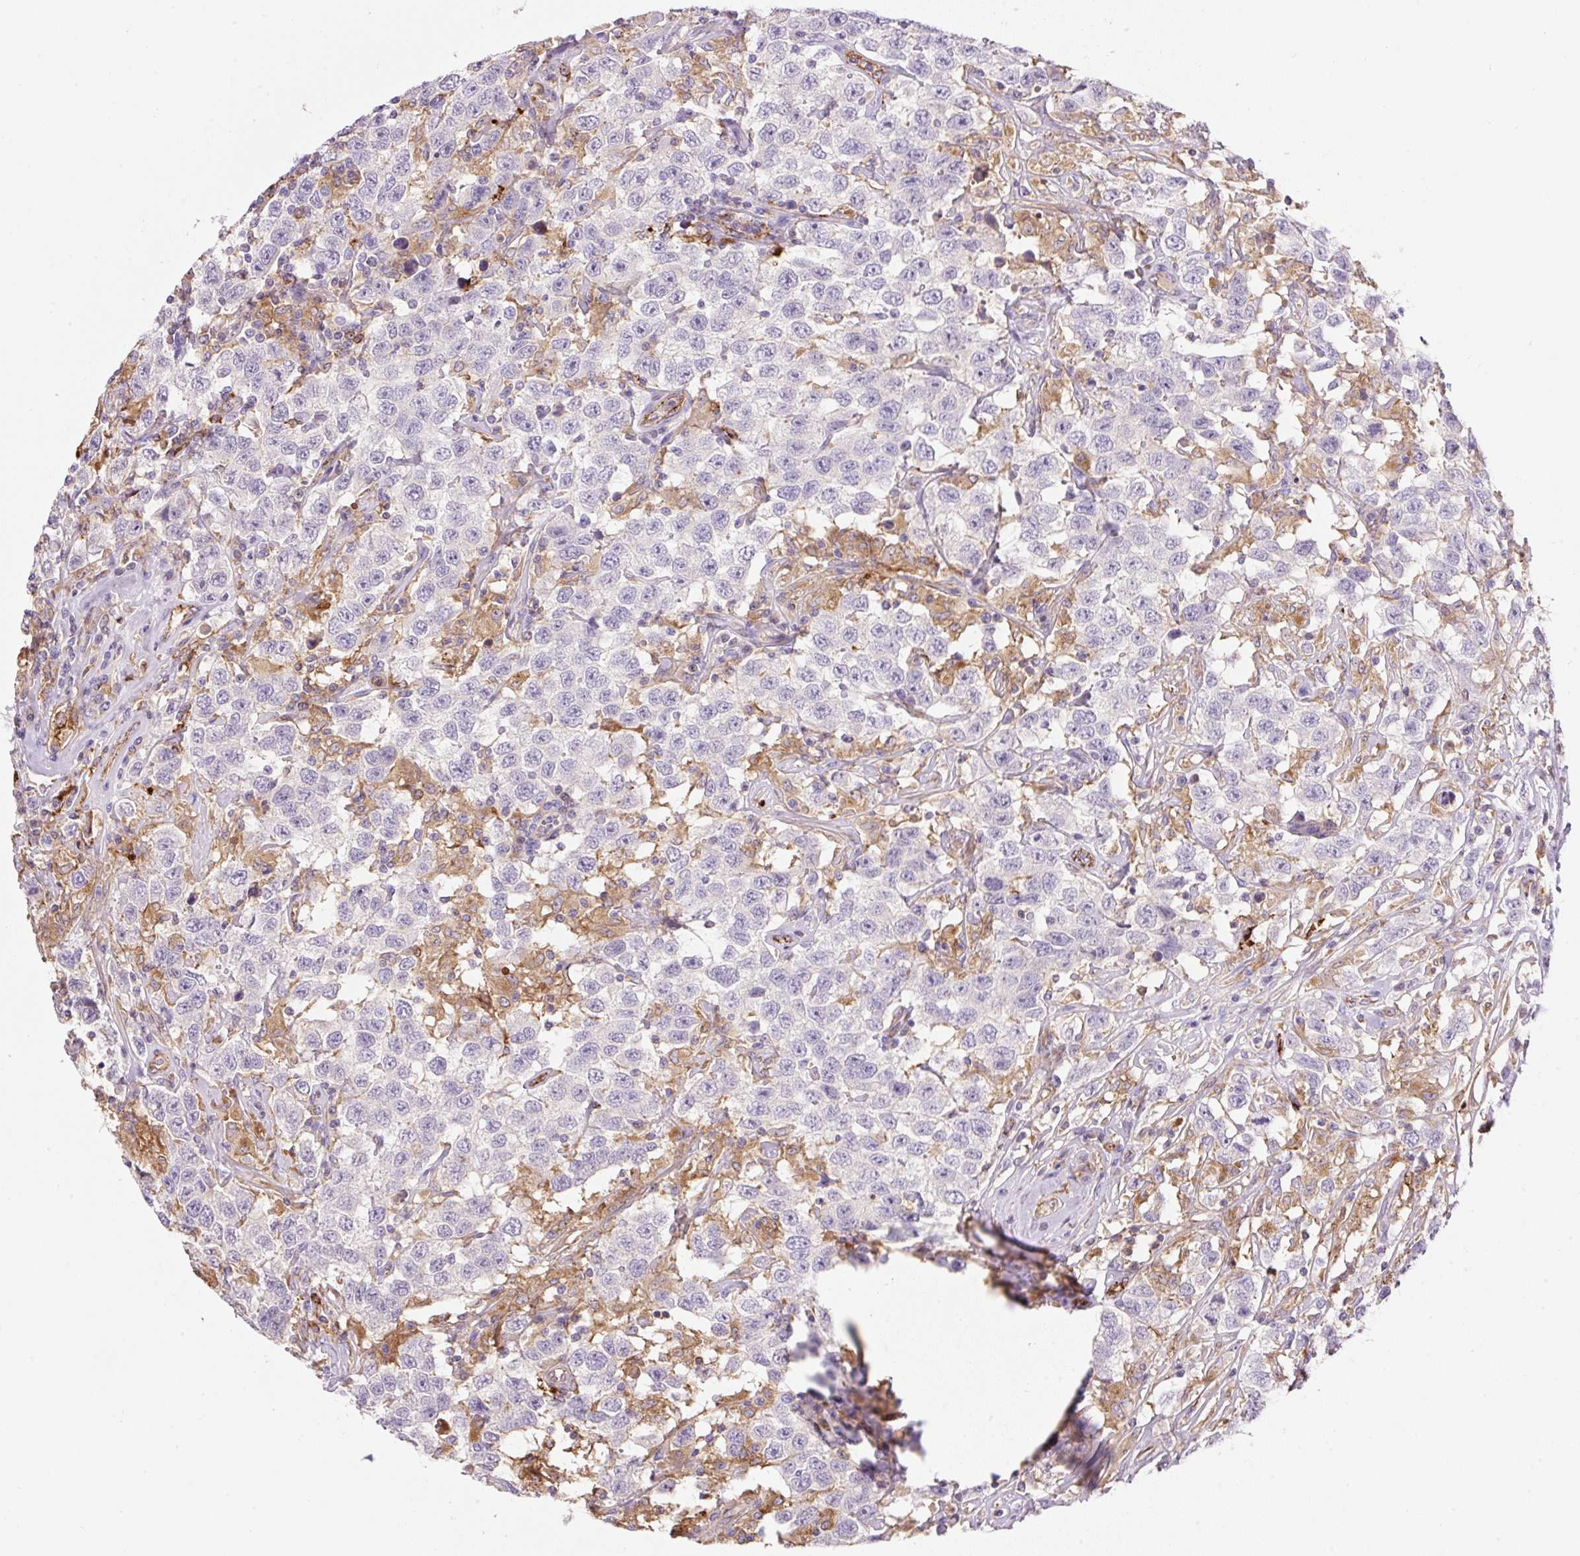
{"staining": {"intensity": "negative", "quantity": "none", "location": "none"}, "tissue": "testis cancer", "cell_type": "Tumor cells", "image_type": "cancer", "snomed": [{"axis": "morphology", "description": "Seminoma, NOS"}, {"axis": "topography", "description": "Testis"}], "caption": "Immunohistochemistry micrograph of neoplastic tissue: testis cancer (seminoma) stained with DAB (3,3'-diaminobenzidine) demonstrates no significant protein positivity in tumor cells. The staining is performed using DAB (3,3'-diaminobenzidine) brown chromogen with nuclei counter-stained in using hematoxylin.", "gene": "TDRD15", "patient": {"sex": "male", "age": 41}}